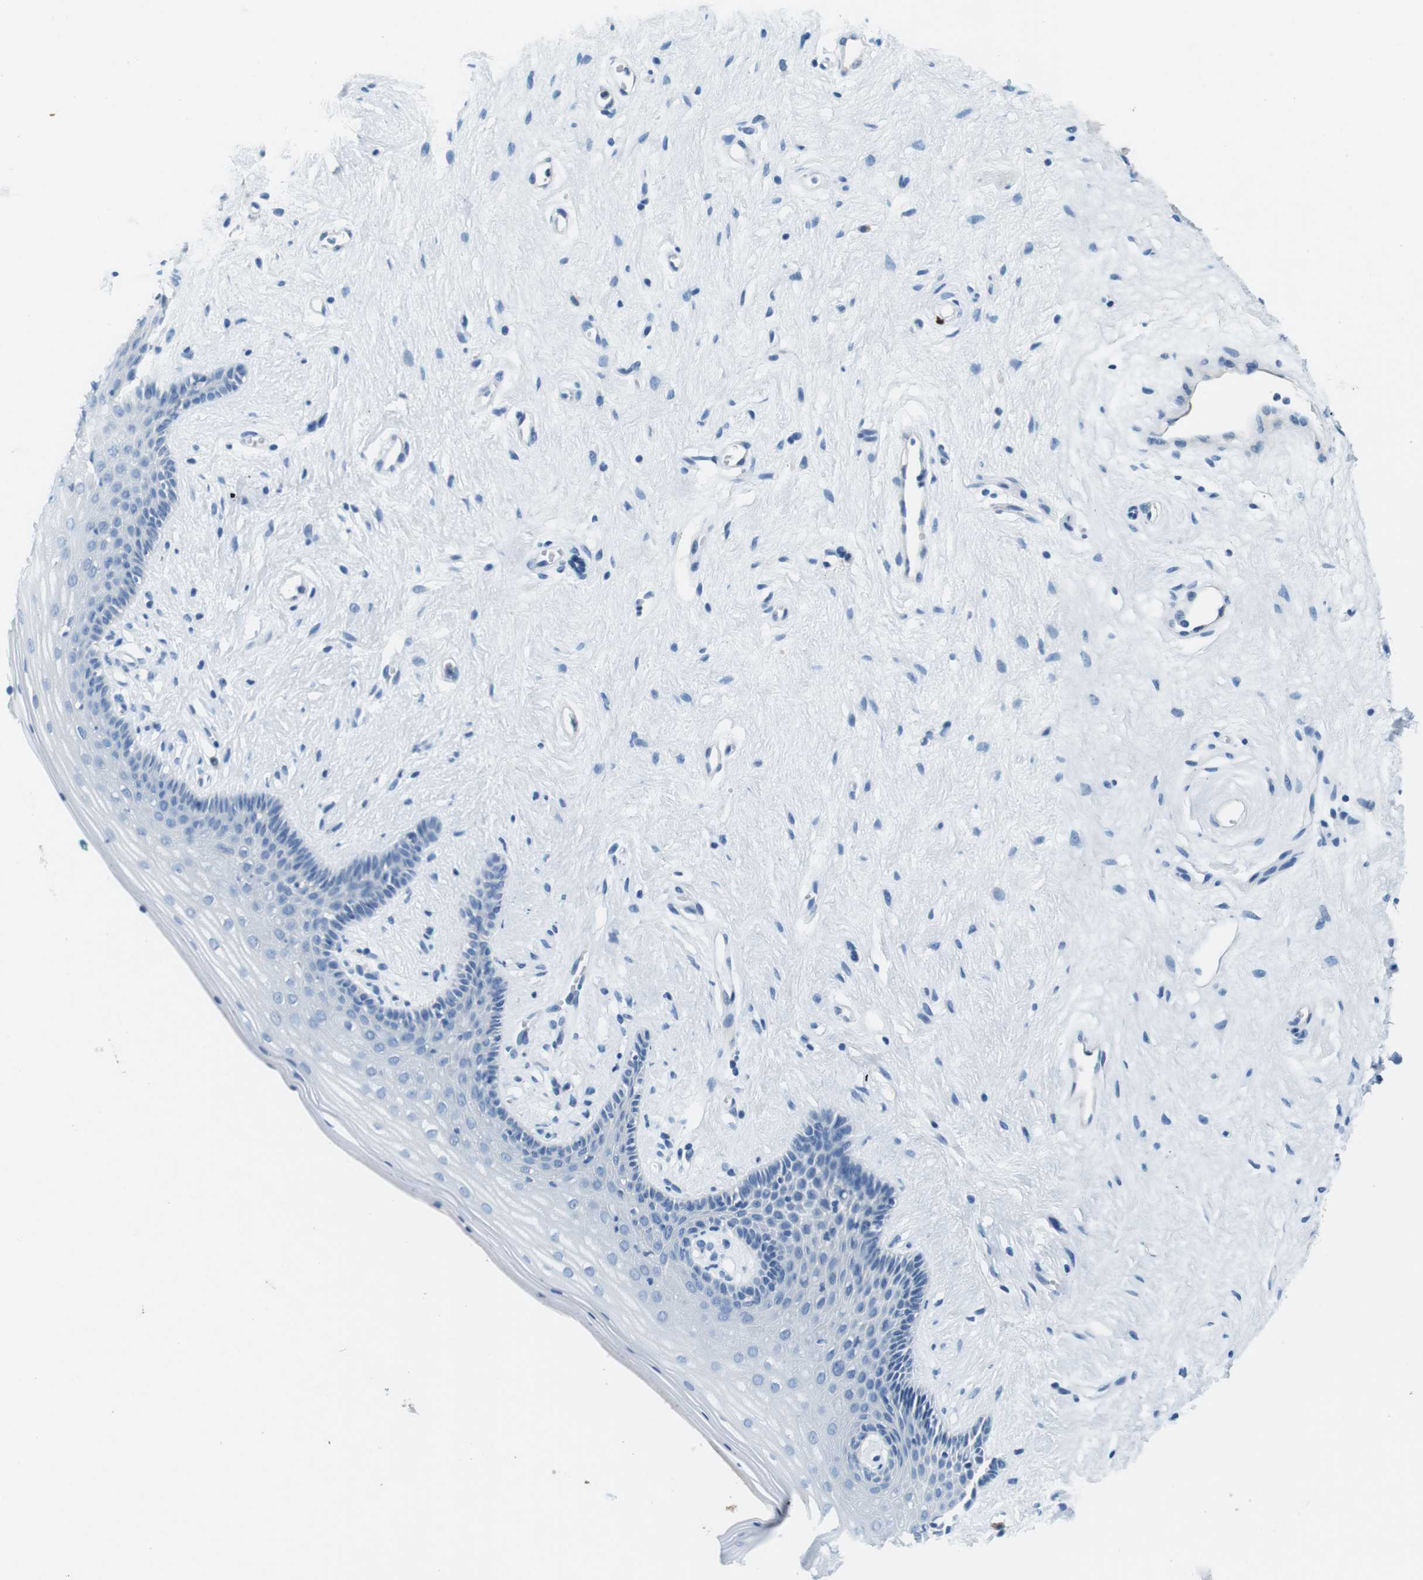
{"staining": {"intensity": "negative", "quantity": "none", "location": "none"}, "tissue": "vagina", "cell_type": "Squamous epithelial cells", "image_type": "normal", "snomed": [{"axis": "morphology", "description": "Normal tissue, NOS"}, {"axis": "topography", "description": "Vagina"}], "caption": "IHC of normal human vagina reveals no positivity in squamous epithelial cells. (Immunohistochemistry, brightfield microscopy, high magnification).", "gene": "IGHD", "patient": {"sex": "female", "age": 44}}